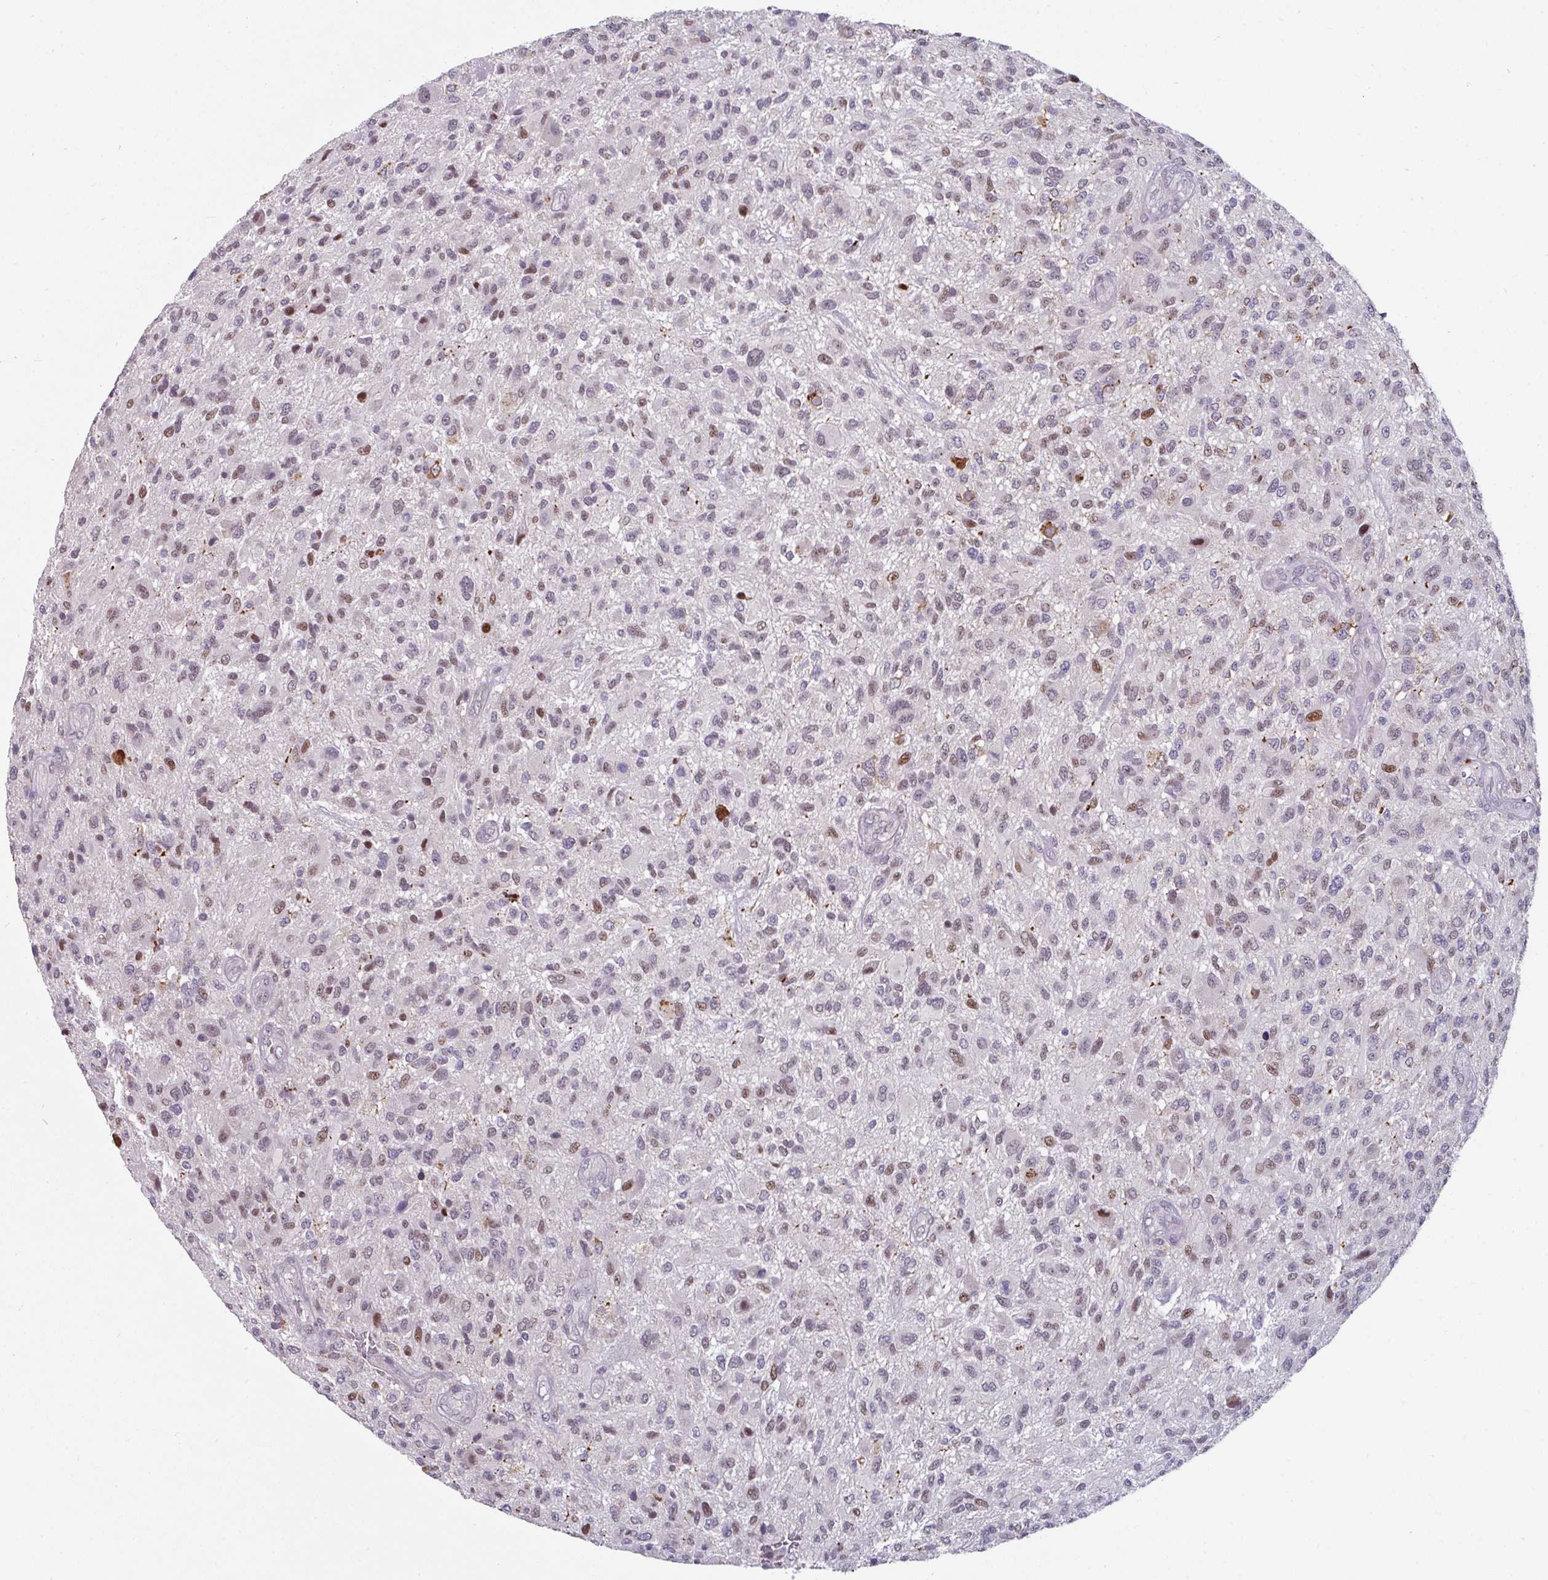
{"staining": {"intensity": "moderate", "quantity": "<25%", "location": "nuclear"}, "tissue": "glioma", "cell_type": "Tumor cells", "image_type": "cancer", "snomed": [{"axis": "morphology", "description": "Glioma, malignant, High grade"}, {"axis": "topography", "description": "Brain"}], "caption": "Malignant glioma (high-grade) stained with immunohistochemistry shows moderate nuclear staining in approximately <25% of tumor cells.", "gene": "SWSAP1", "patient": {"sex": "male", "age": 47}}